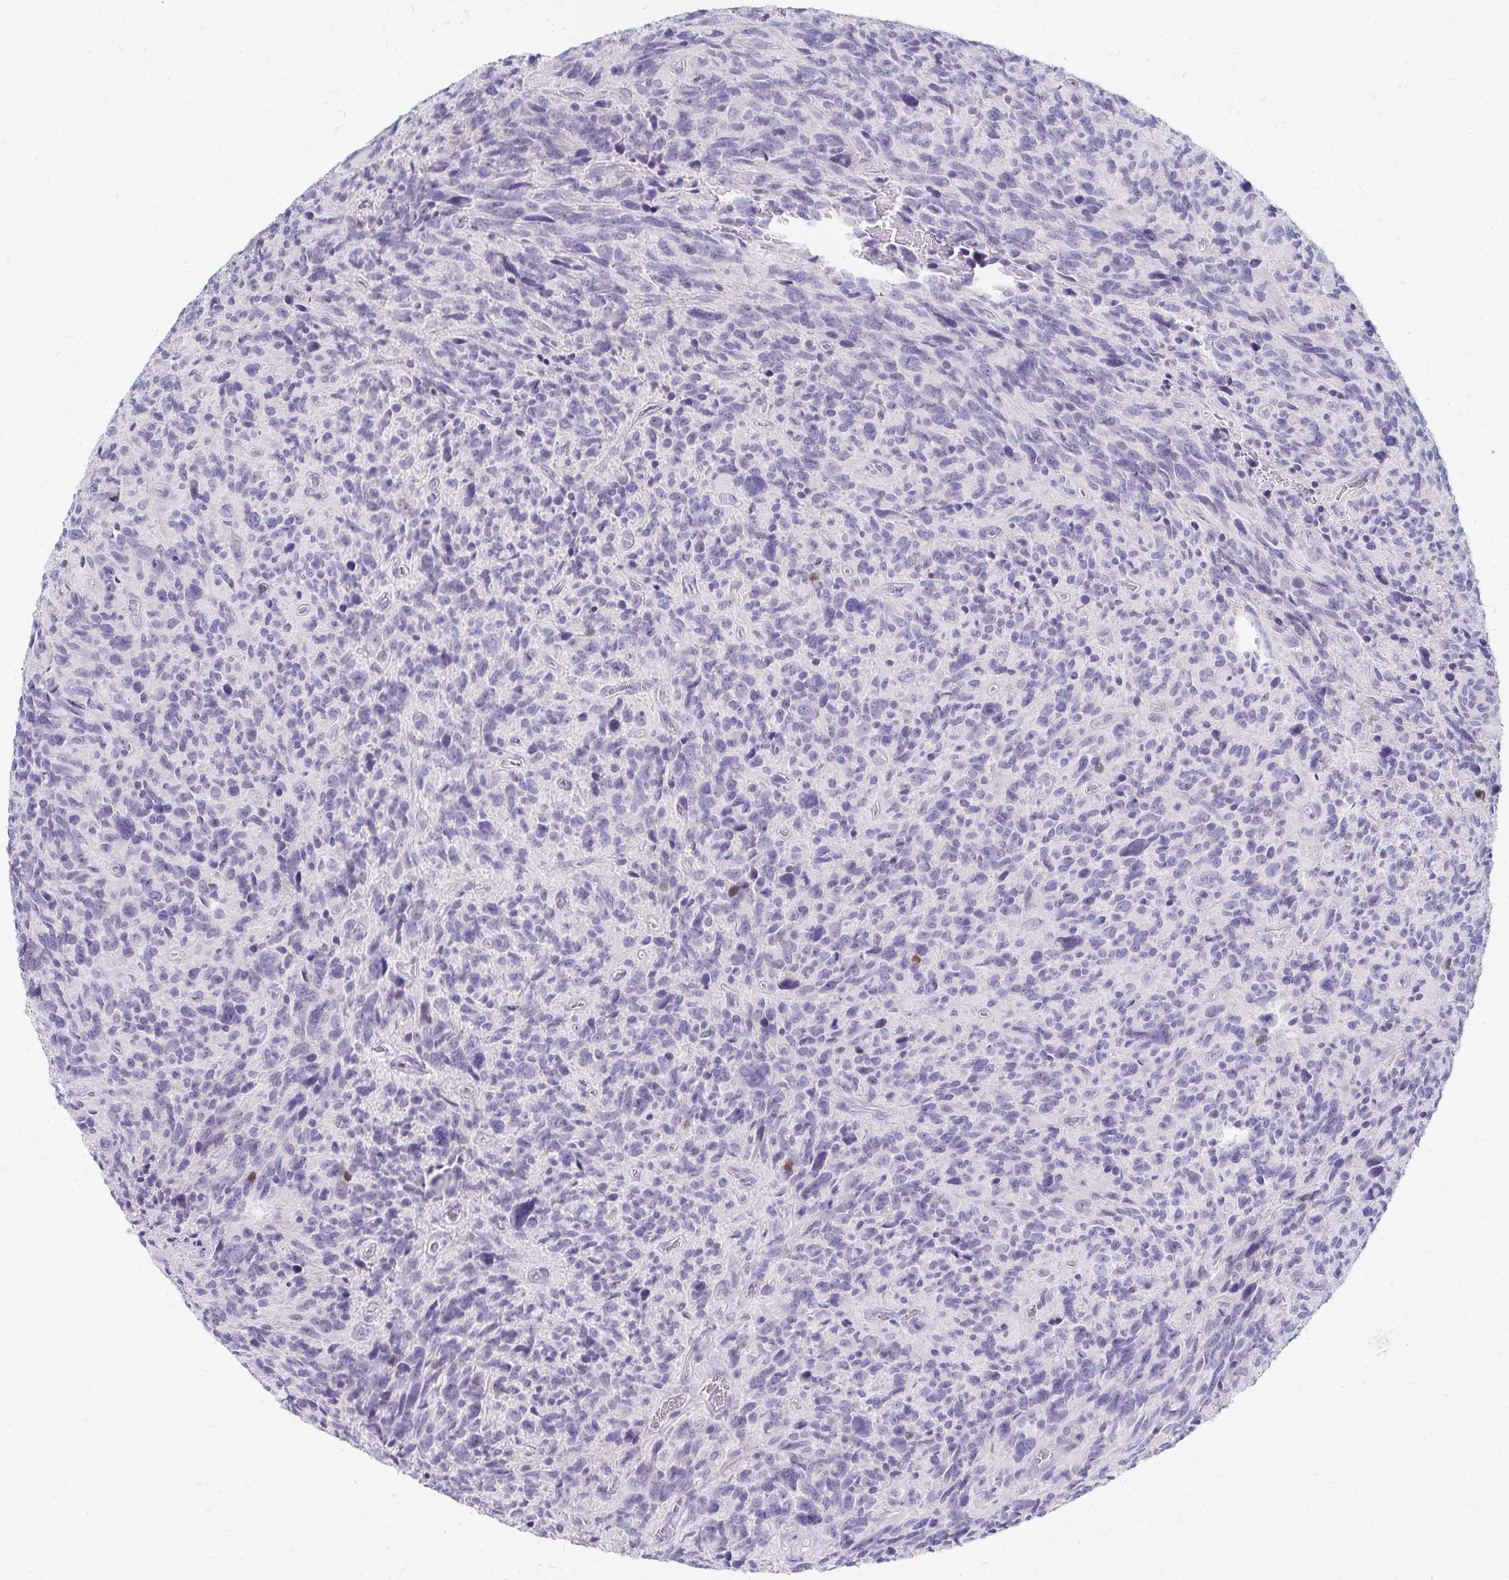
{"staining": {"intensity": "negative", "quantity": "none", "location": "none"}, "tissue": "glioma", "cell_type": "Tumor cells", "image_type": "cancer", "snomed": [{"axis": "morphology", "description": "Glioma, malignant, High grade"}, {"axis": "topography", "description": "Brain"}], "caption": "Protein analysis of malignant high-grade glioma demonstrates no significant expression in tumor cells. The staining was performed using DAB (3,3'-diaminobenzidine) to visualize the protein expression in brown, while the nuclei were stained in blue with hematoxylin (Magnification: 20x).", "gene": "PAX5", "patient": {"sex": "male", "age": 46}}